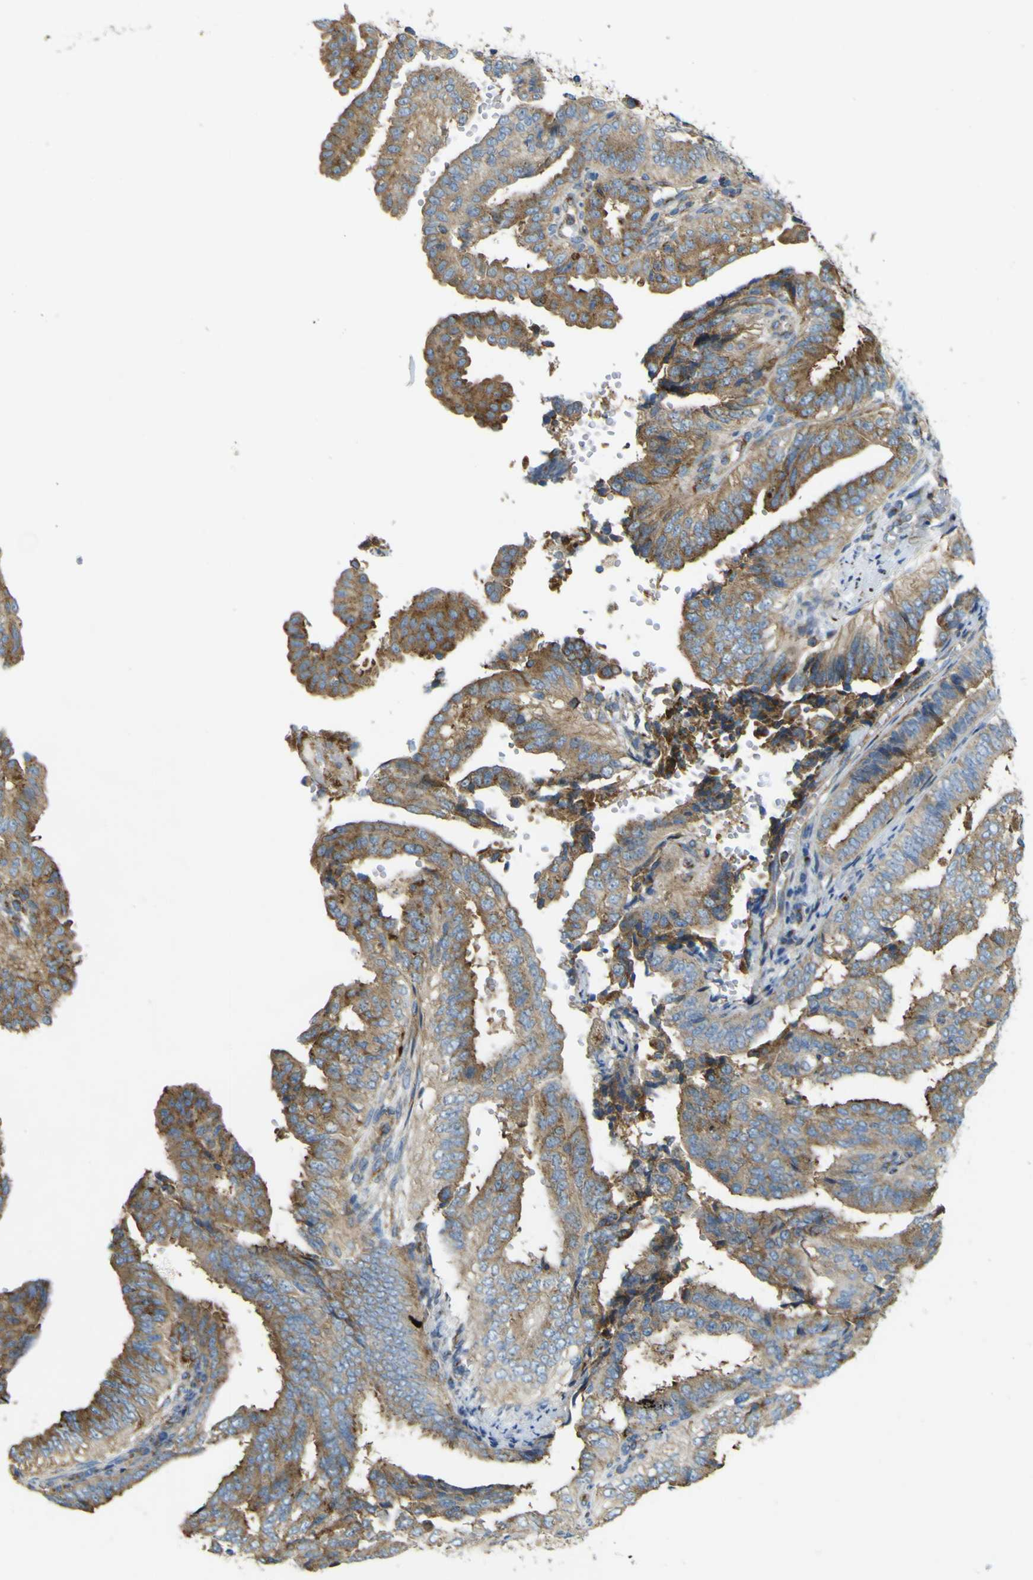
{"staining": {"intensity": "moderate", "quantity": ">75%", "location": "cytoplasmic/membranous"}, "tissue": "endometrial cancer", "cell_type": "Tumor cells", "image_type": "cancer", "snomed": [{"axis": "morphology", "description": "Adenocarcinoma, NOS"}, {"axis": "topography", "description": "Endometrium"}], "caption": "Protein positivity by immunohistochemistry (IHC) exhibits moderate cytoplasmic/membranous staining in about >75% of tumor cells in endometrial adenocarcinoma.", "gene": "IGF2R", "patient": {"sex": "female", "age": 58}}